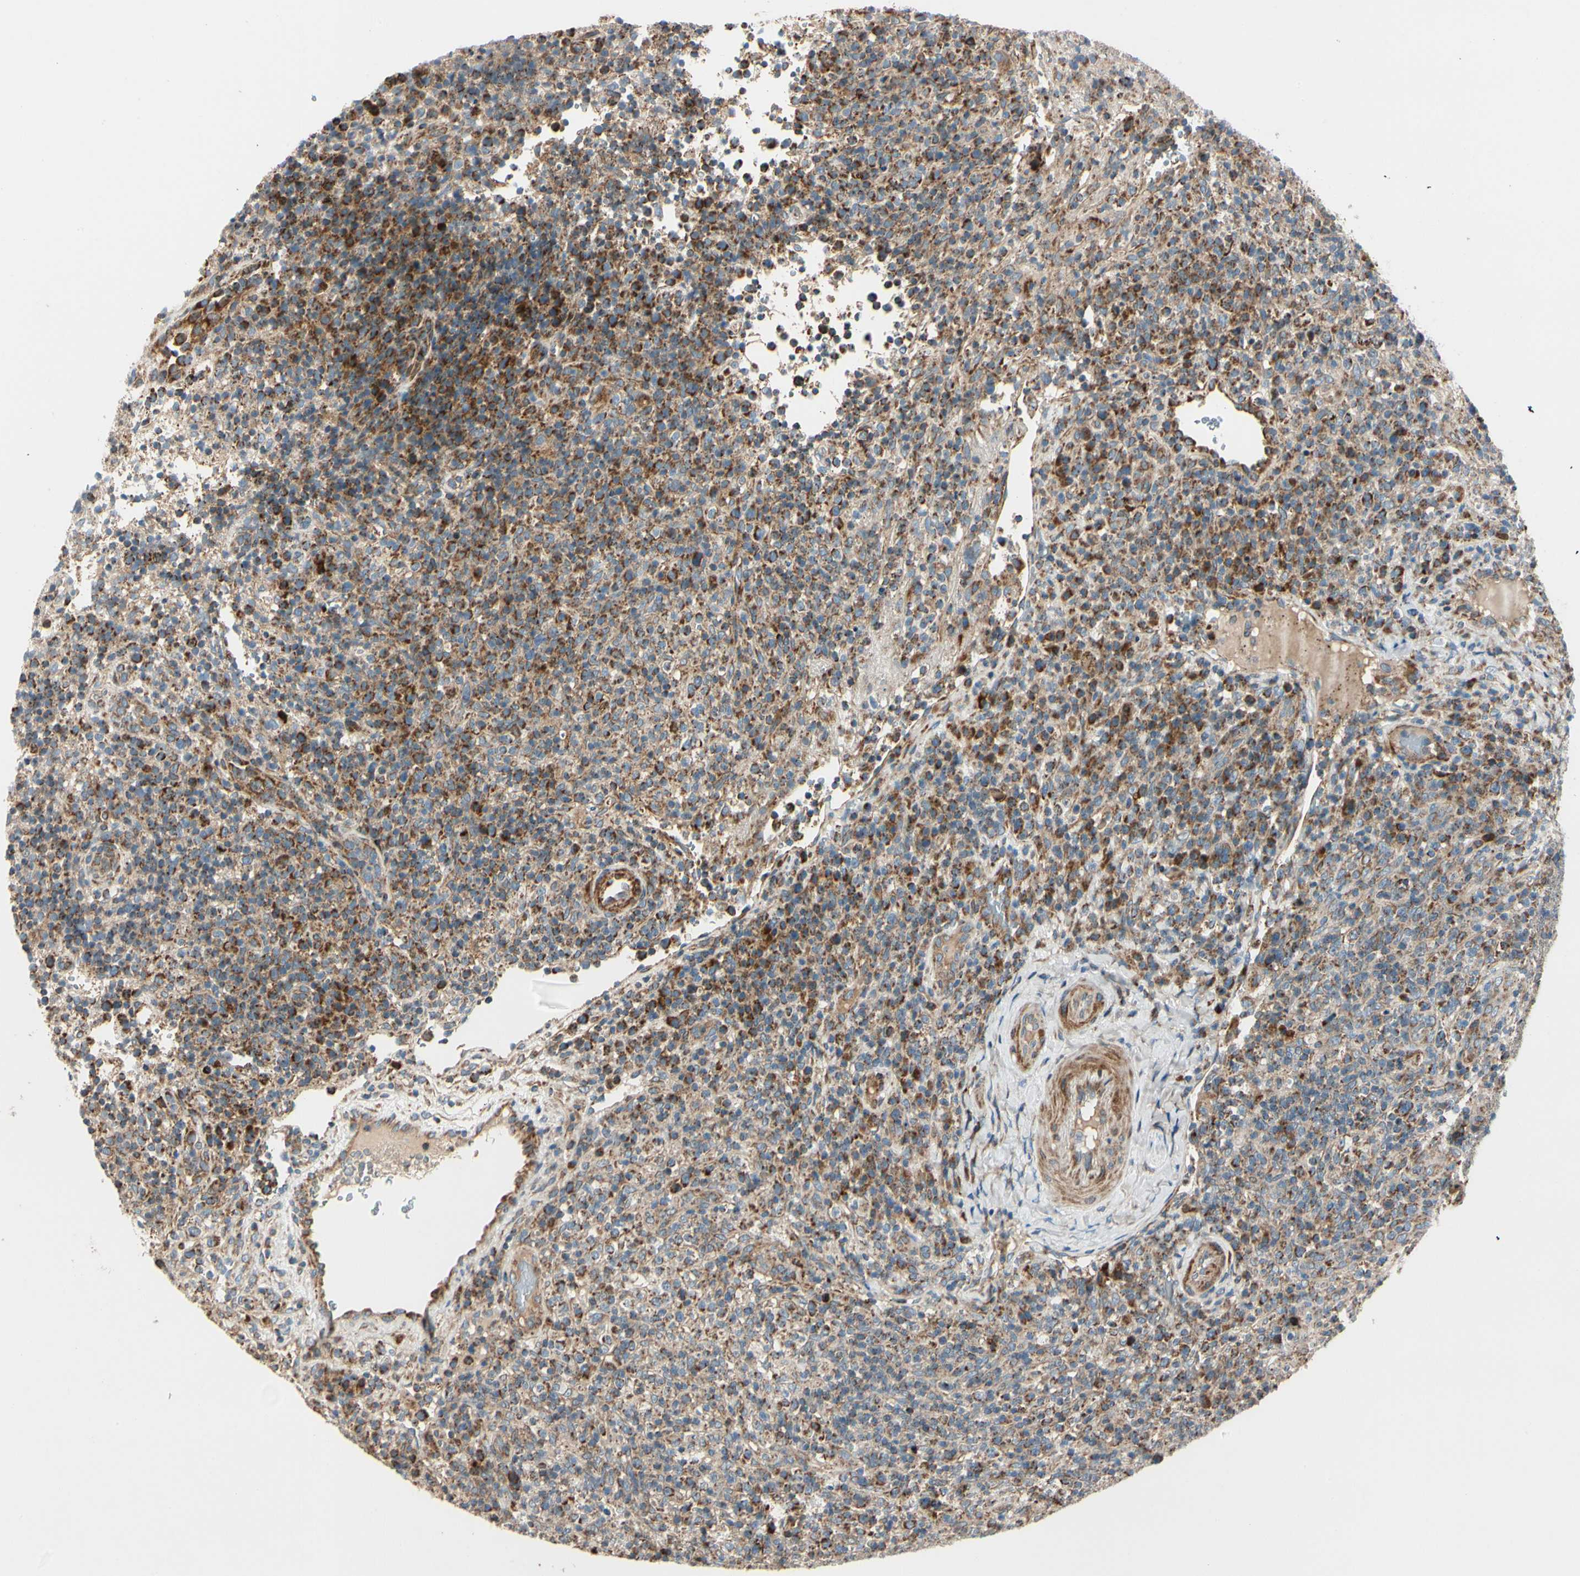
{"staining": {"intensity": "moderate", "quantity": ">75%", "location": "cytoplasmic/membranous"}, "tissue": "lymphoma", "cell_type": "Tumor cells", "image_type": "cancer", "snomed": [{"axis": "morphology", "description": "Malignant lymphoma, non-Hodgkin's type, High grade"}, {"axis": "topography", "description": "Lymph node"}], "caption": "High-magnification brightfield microscopy of lymphoma stained with DAB (3,3'-diaminobenzidine) (brown) and counterstained with hematoxylin (blue). tumor cells exhibit moderate cytoplasmic/membranous positivity is appreciated in about>75% of cells. (DAB IHC with brightfield microscopy, high magnification).", "gene": "MRPL9", "patient": {"sex": "female", "age": 76}}